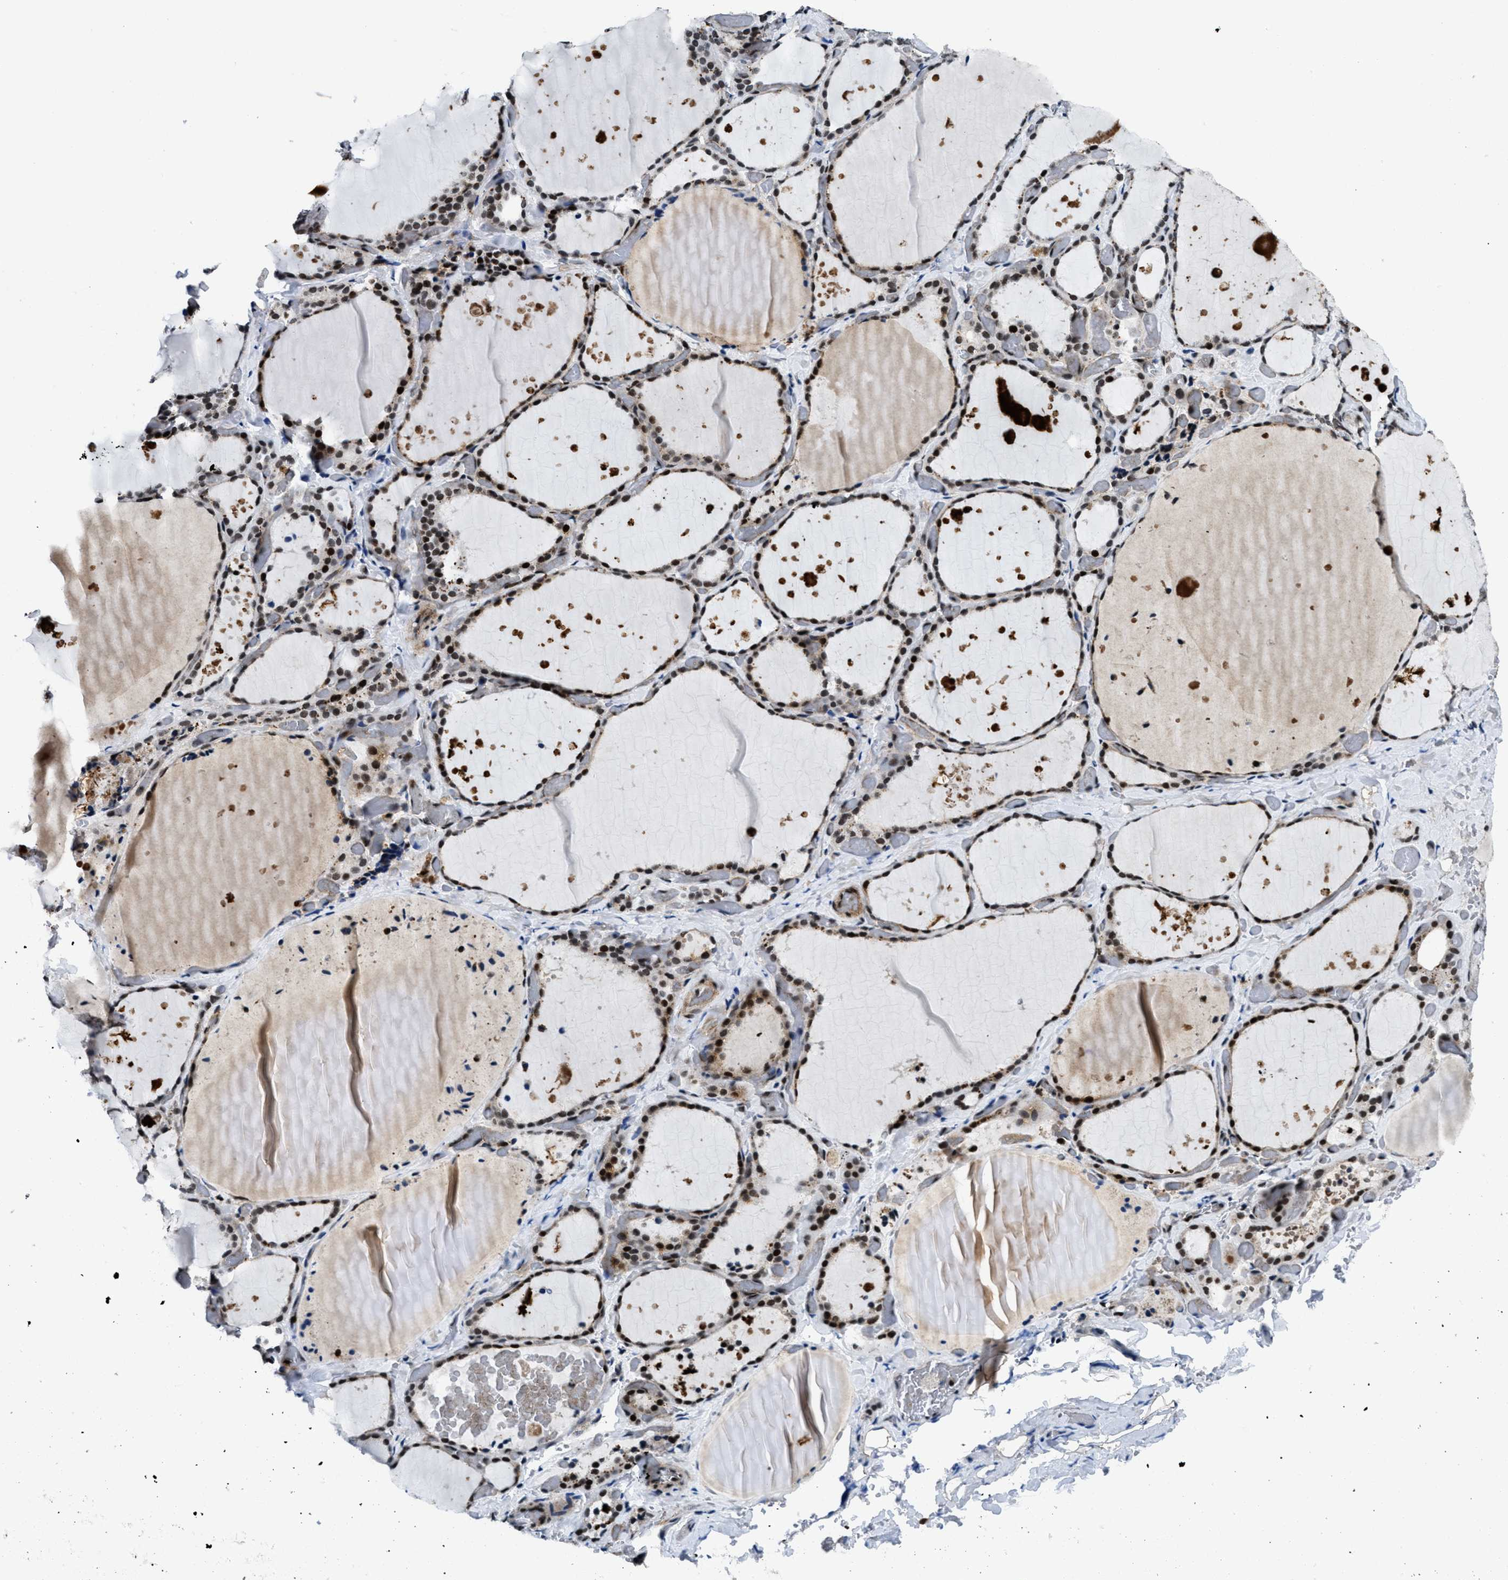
{"staining": {"intensity": "strong", "quantity": ">75%", "location": "nuclear"}, "tissue": "thyroid gland", "cell_type": "Glandular cells", "image_type": "normal", "snomed": [{"axis": "morphology", "description": "Normal tissue, NOS"}, {"axis": "topography", "description": "Thyroid gland"}], "caption": "This is an image of immunohistochemistry staining of benign thyroid gland, which shows strong positivity in the nuclear of glandular cells.", "gene": "SMARCB1", "patient": {"sex": "female", "age": 44}}